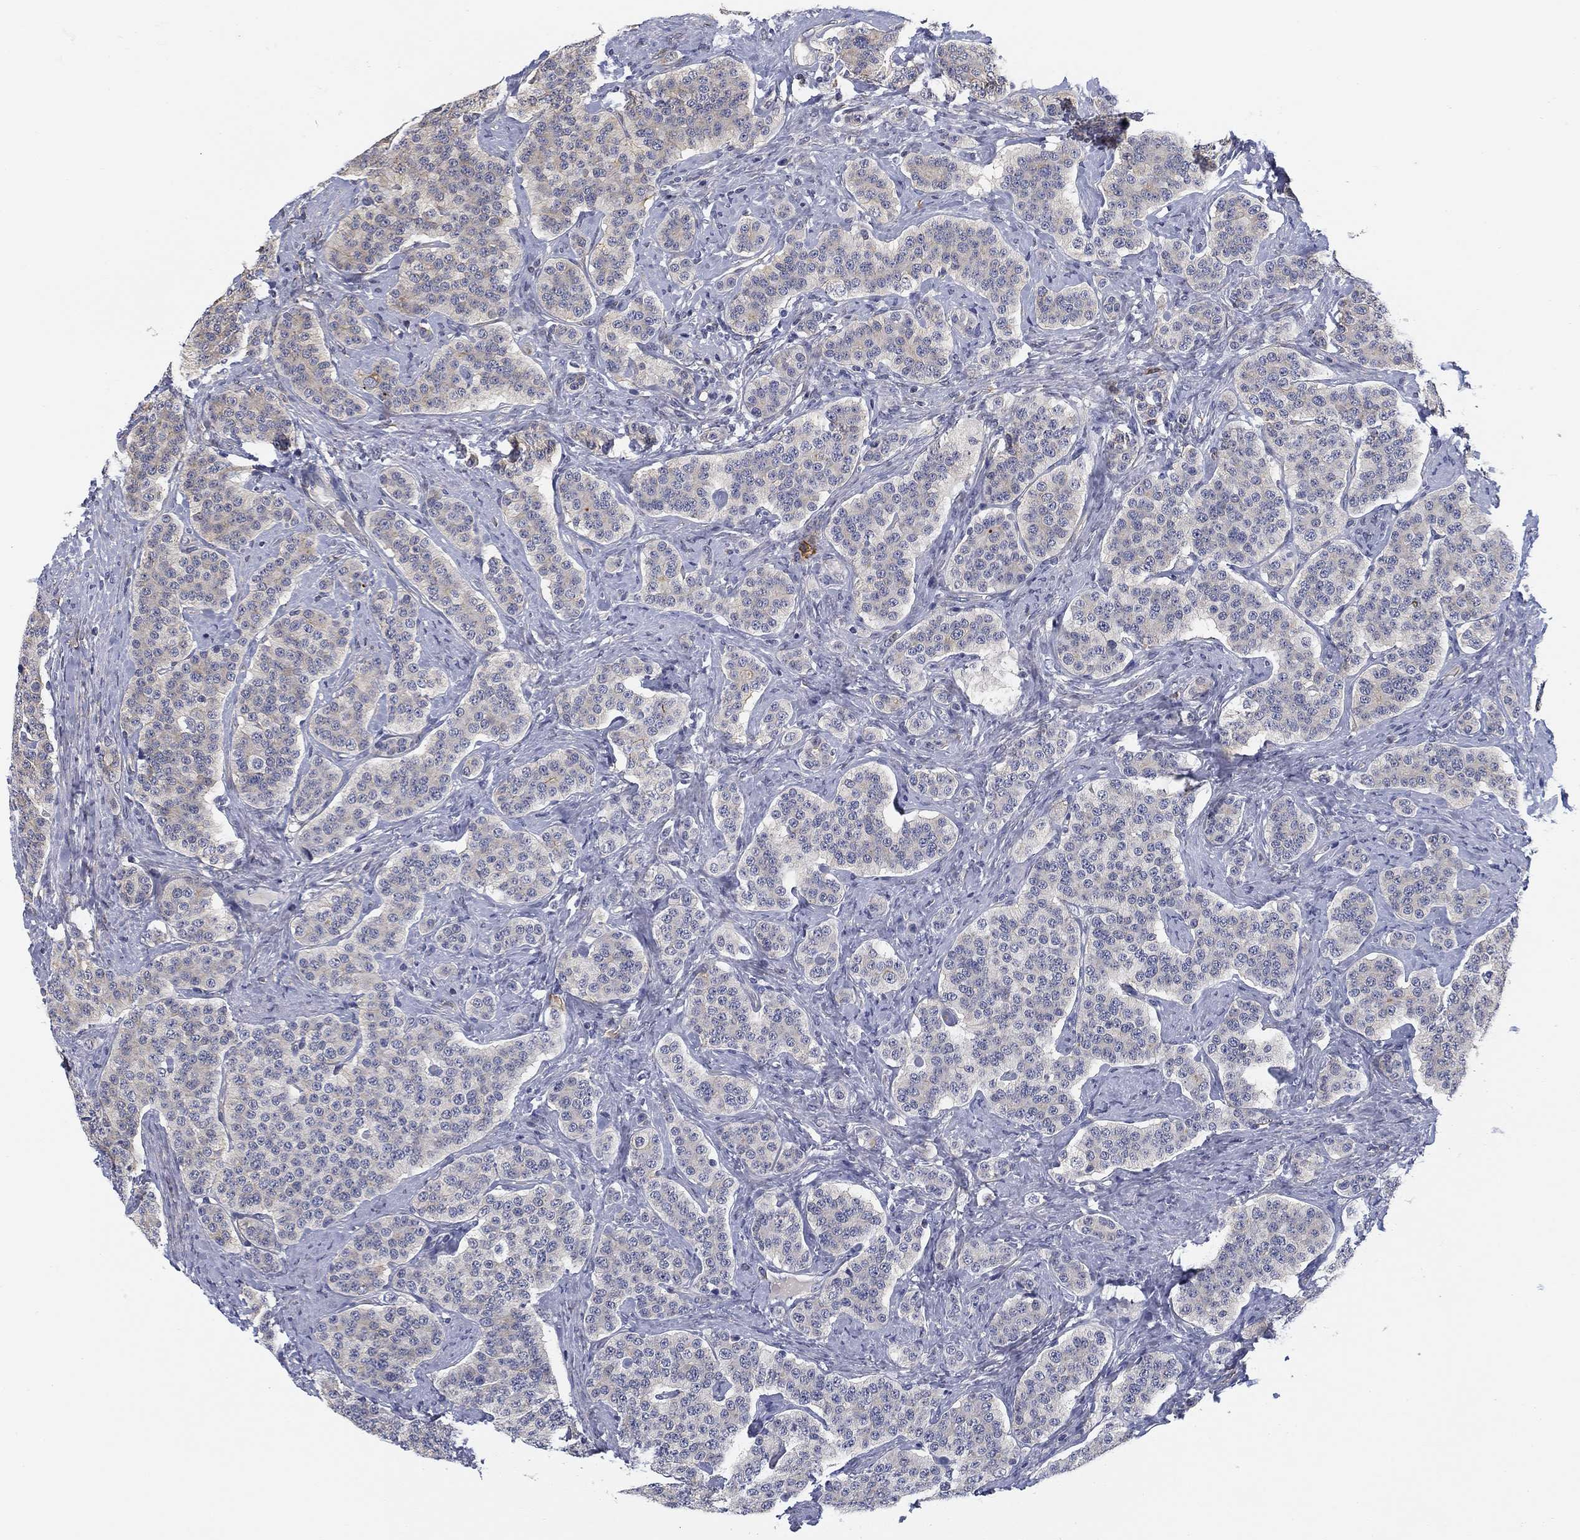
{"staining": {"intensity": "negative", "quantity": "none", "location": "none"}, "tissue": "carcinoid", "cell_type": "Tumor cells", "image_type": "cancer", "snomed": [{"axis": "morphology", "description": "Carcinoid, malignant, NOS"}, {"axis": "topography", "description": "Small intestine"}], "caption": "An immunohistochemistry (IHC) image of malignant carcinoid is shown. There is no staining in tumor cells of malignant carcinoid.", "gene": "SLC2A5", "patient": {"sex": "female", "age": 58}}